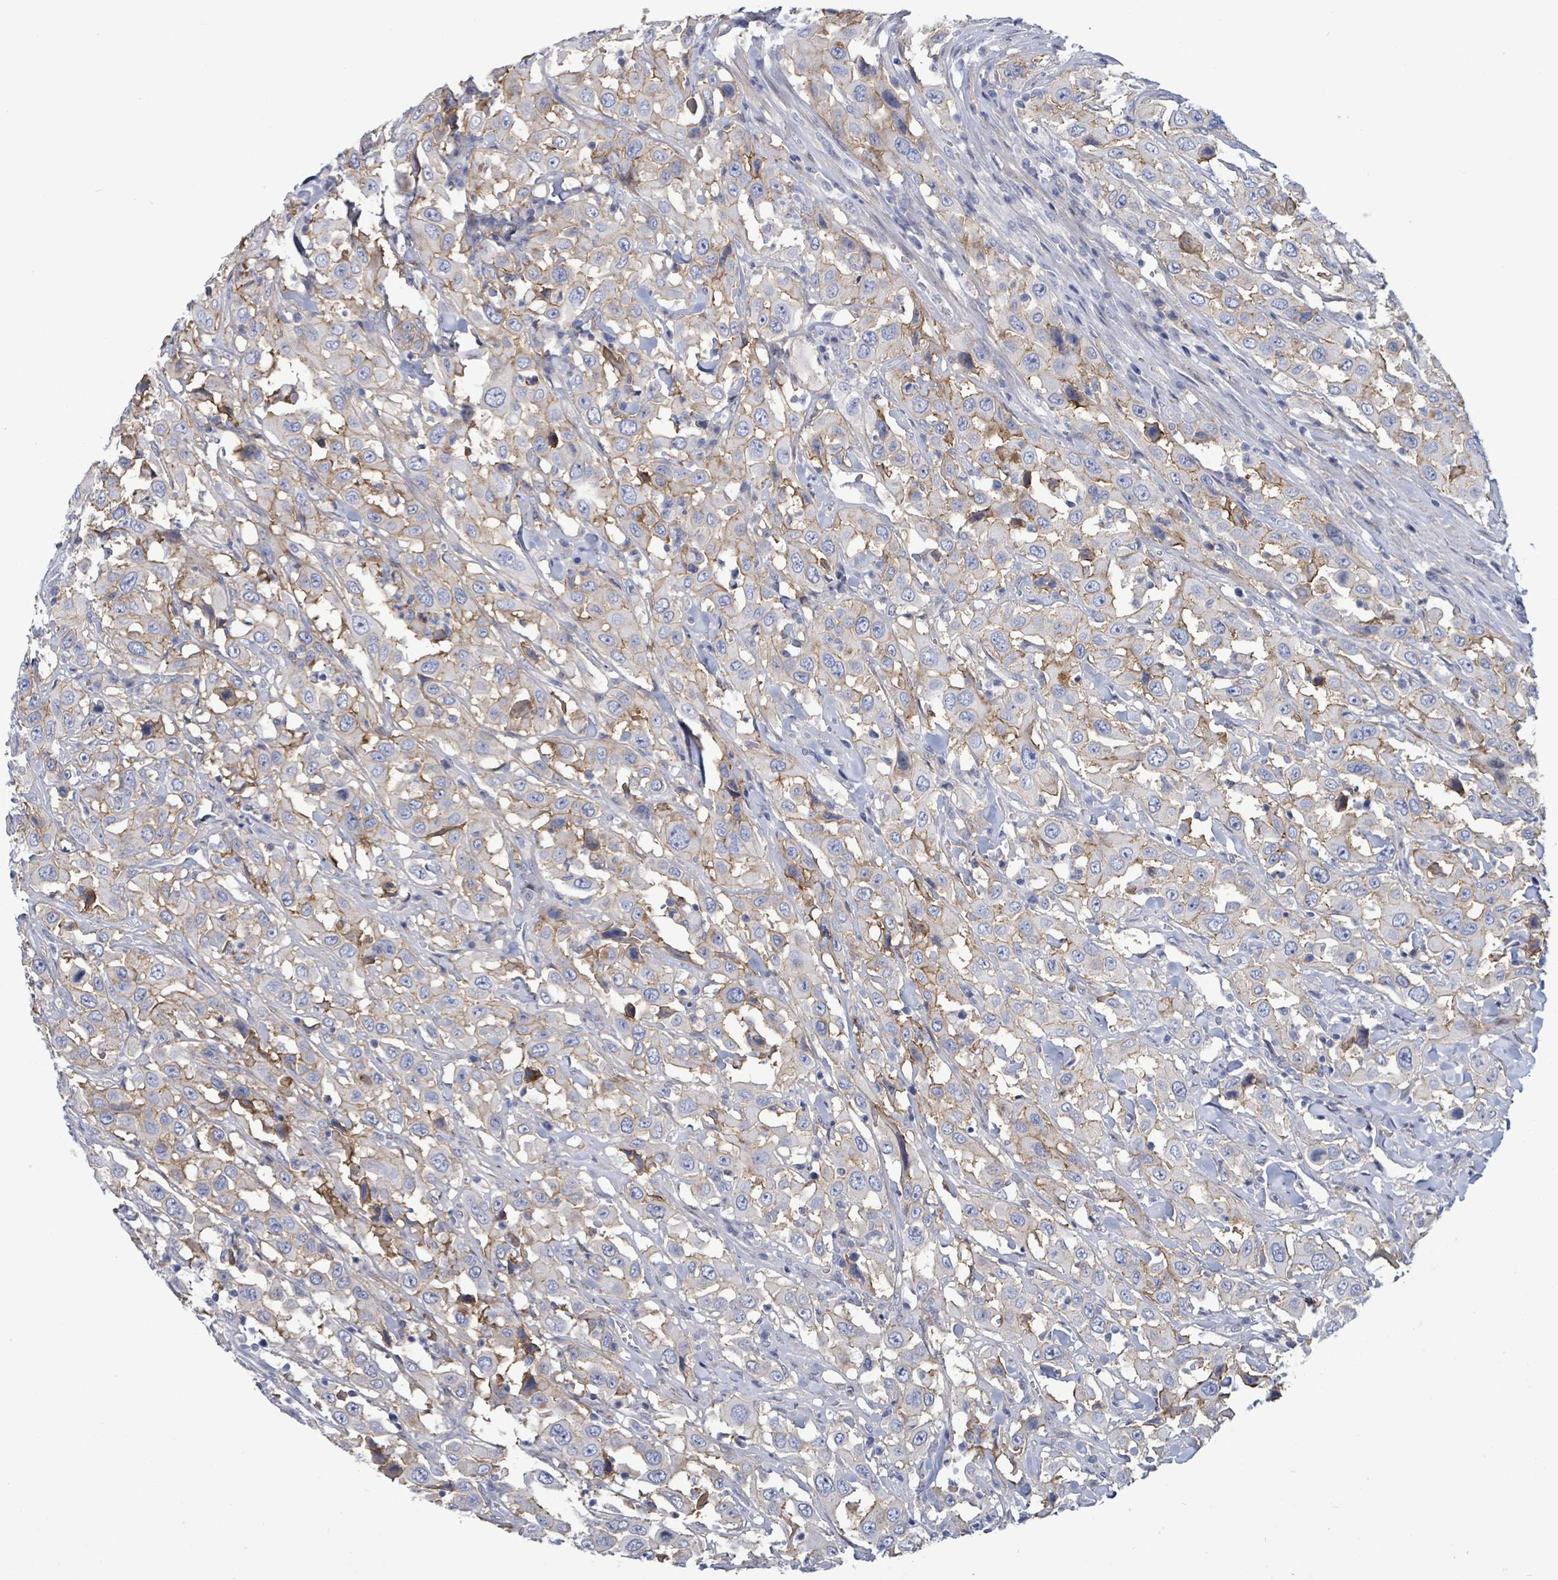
{"staining": {"intensity": "moderate", "quantity": "<25%", "location": "cytoplasmic/membranous"}, "tissue": "urothelial cancer", "cell_type": "Tumor cells", "image_type": "cancer", "snomed": [{"axis": "morphology", "description": "Urothelial carcinoma, High grade"}, {"axis": "topography", "description": "Urinary bladder"}], "caption": "This is a micrograph of immunohistochemistry staining of urothelial carcinoma (high-grade), which shows moderate expression in the cytoplasmic/membranous of tumor cells.", "gene": "BSG", "patient": {"sex": "male", "age": 61}}